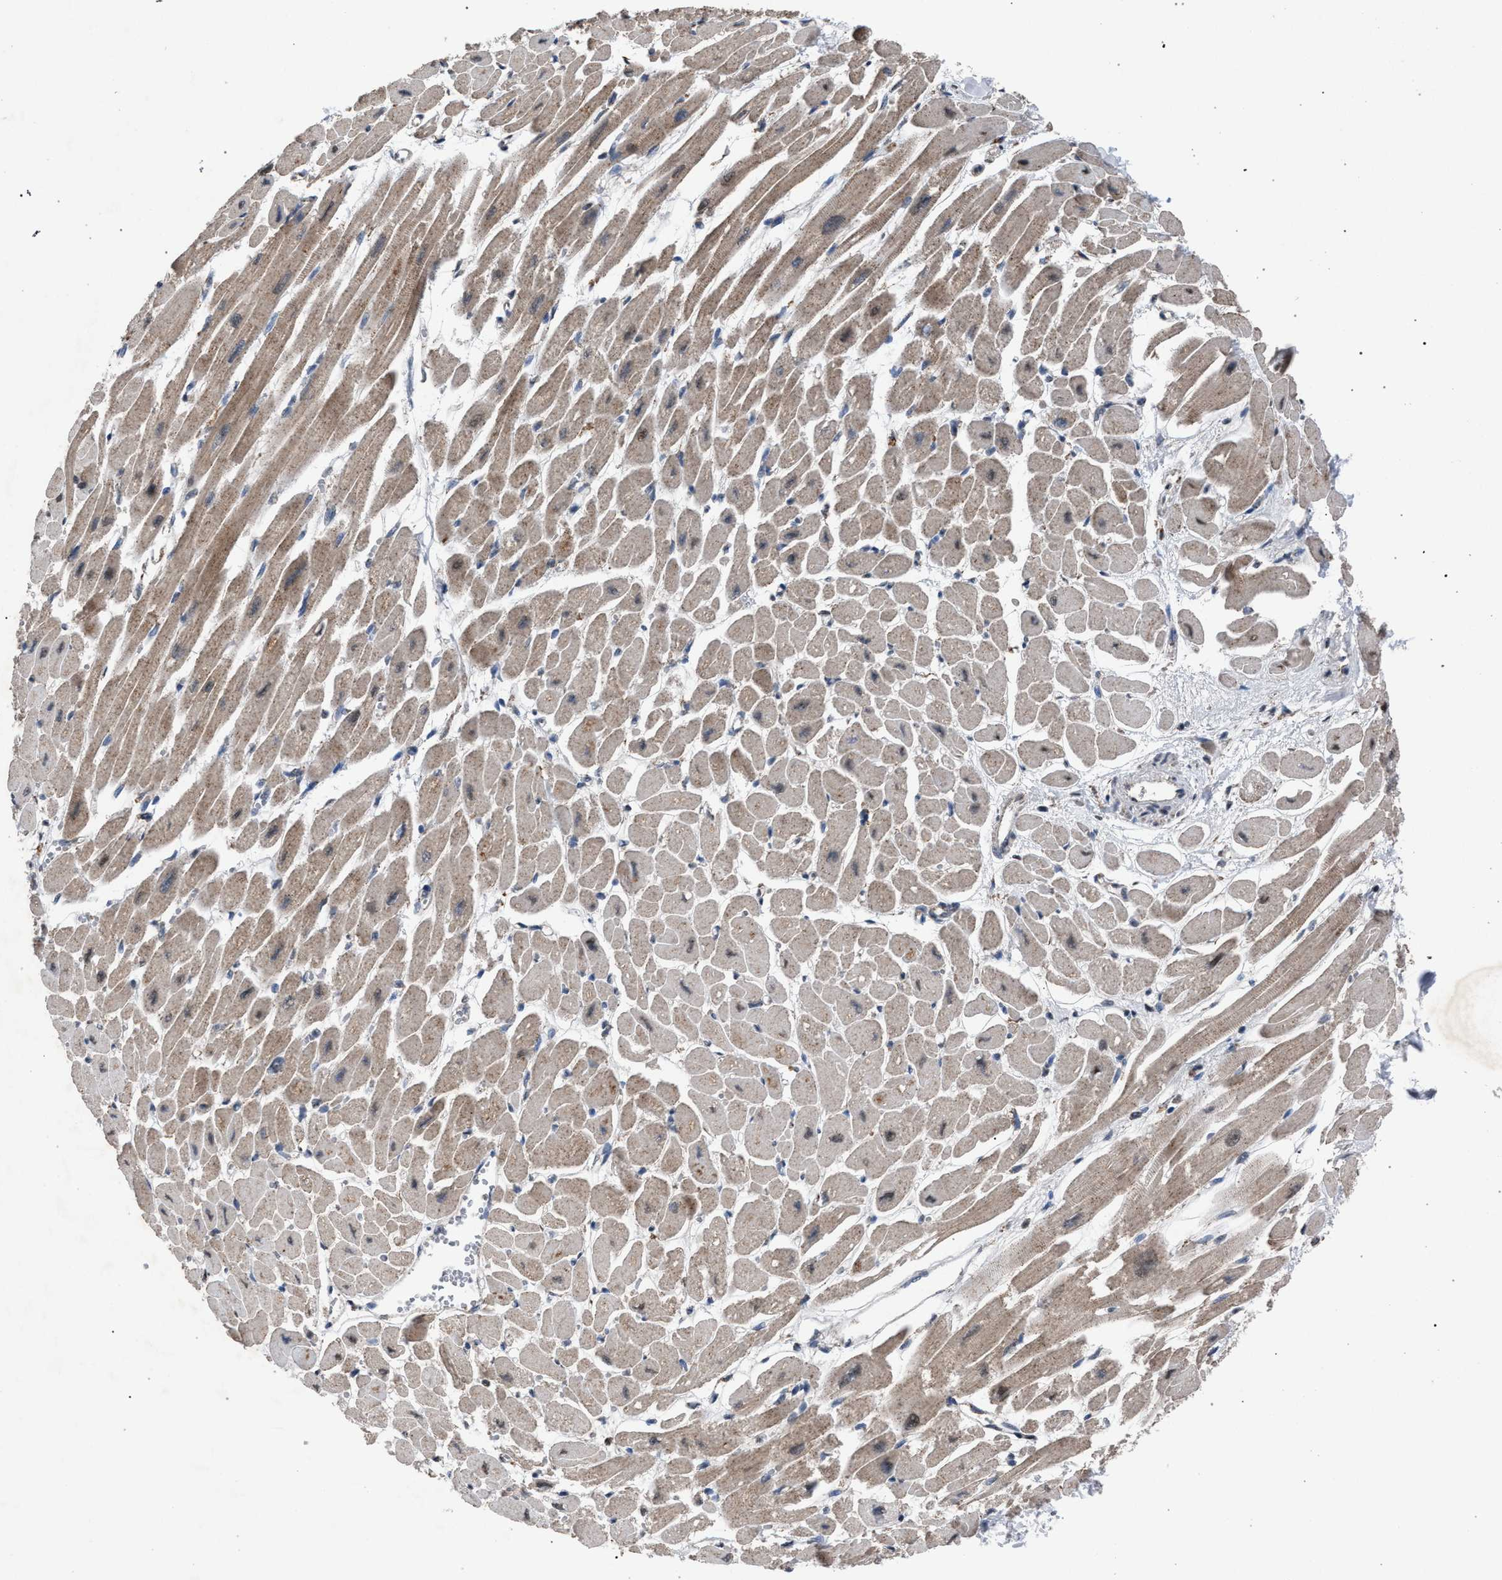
{"staining": {"intensity": "moderate", "quantity": ">75%", "location": "cytoplasmic/membranous"}, "tissue": "heart muscle", "cell_type": "Cardiomyocytes", "image_type": "normal", "snomed": [{"axis": "morphology", "description": "Normal tissue, NOS"}, {"axis": "topography", "description": "Heart"}], "caption": "Immunohistochemical staining of benign heart muscle reveals medium levels of moderate cytoplasmic/membranous expression in approximately >75% of cardiomyocytes.", "gene": "HSD17B4", "patient": {"sex": "female", "age": 54}}